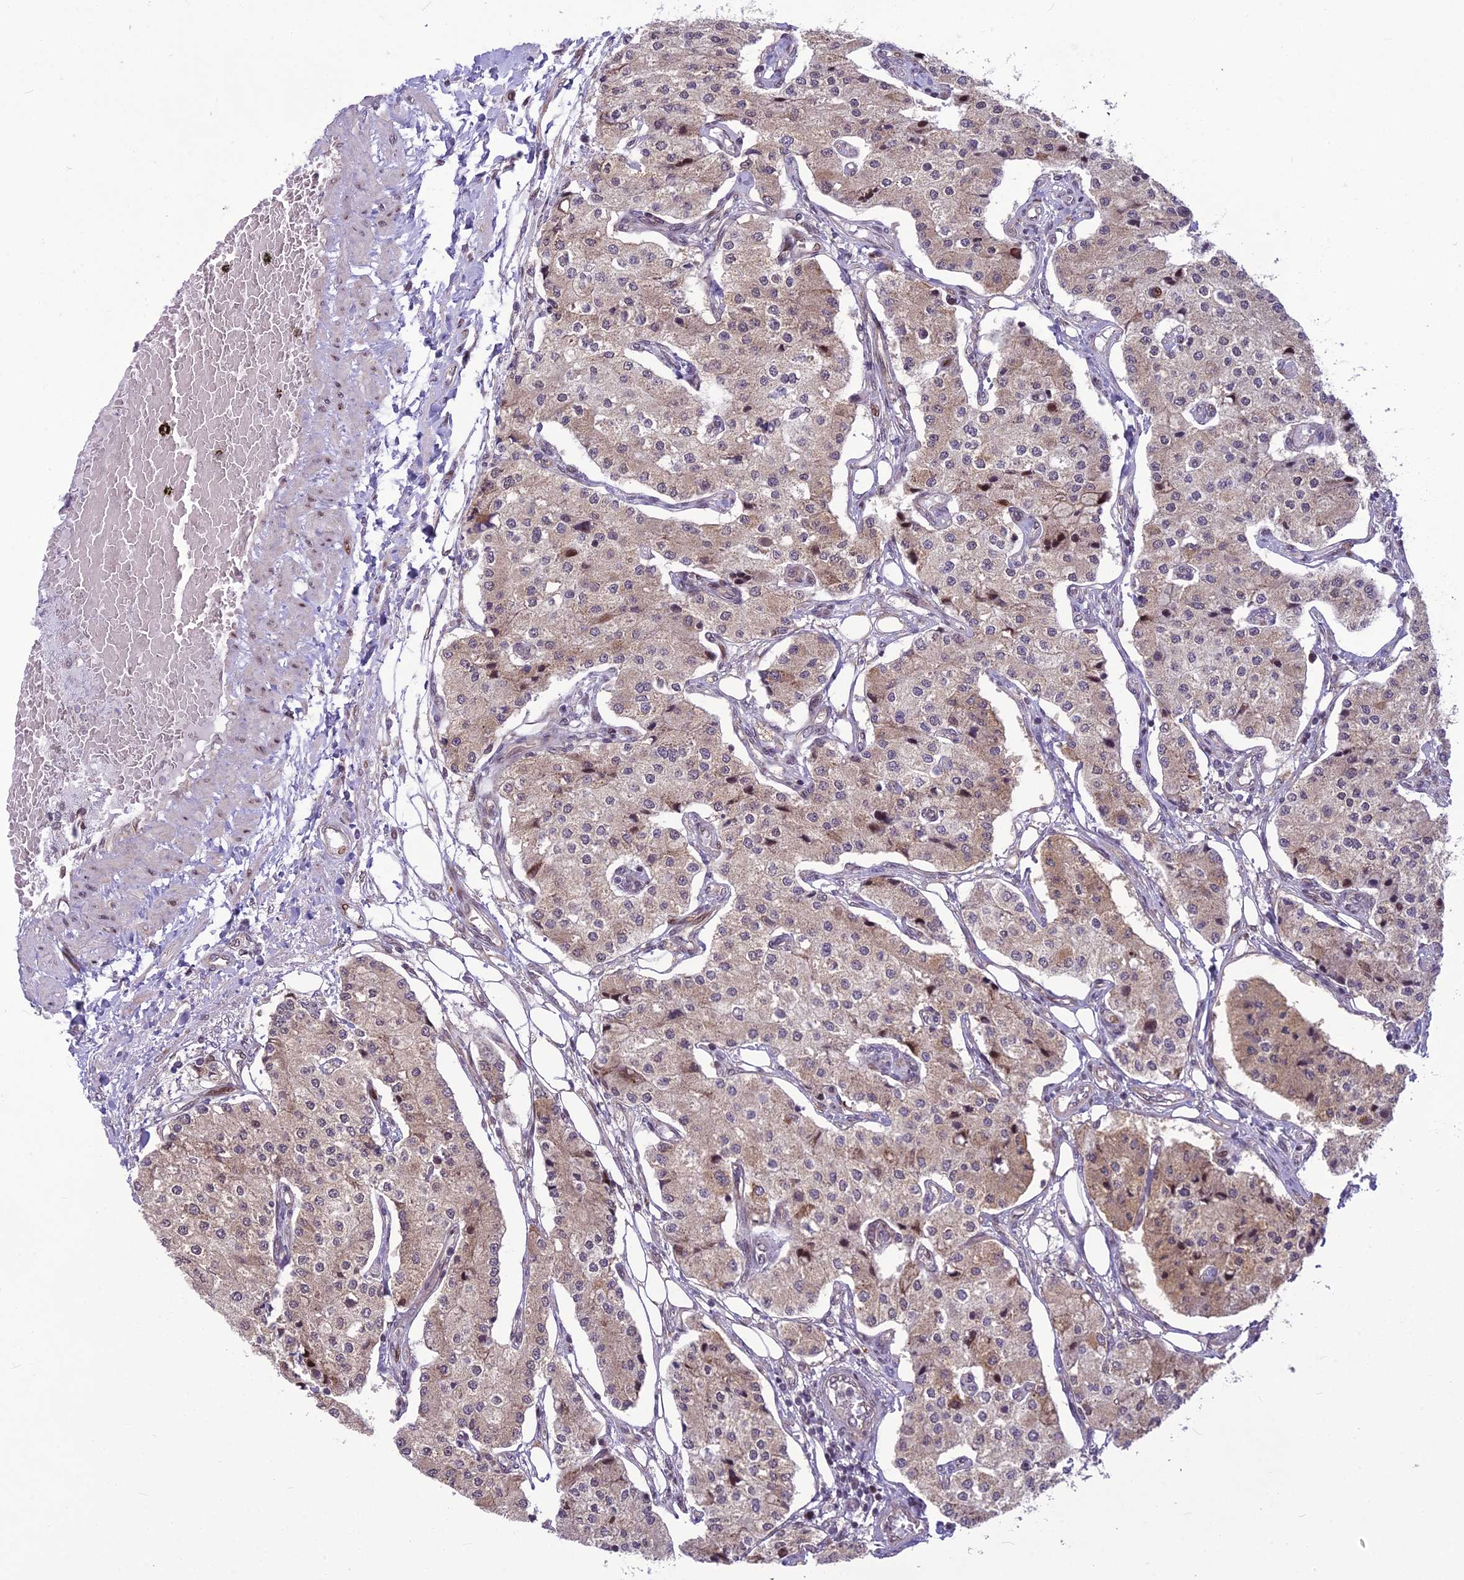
{"staining": {"intensity": "weak", "quantity": ">75%", "location": "cytoplasmic/membranous,nuclear"}, "tissue": "carcinoid", "cell_type": "Tumor cells", "image_type": "cancer", "snomed": [{"axis": "morphology", "description": "Carcinoid, malignant, NOS"}, {"axis": "topography", "description": "Colon"}], "caption": "This photomicrograph shows immunohistochemistry staining of human carcinoid, with low weak cytoplasmic/membranous and nuclear expression in approximately >75% of tumor cells.", "gene": "AP1M1", "patient": {"sex": "female", "age": 52}}